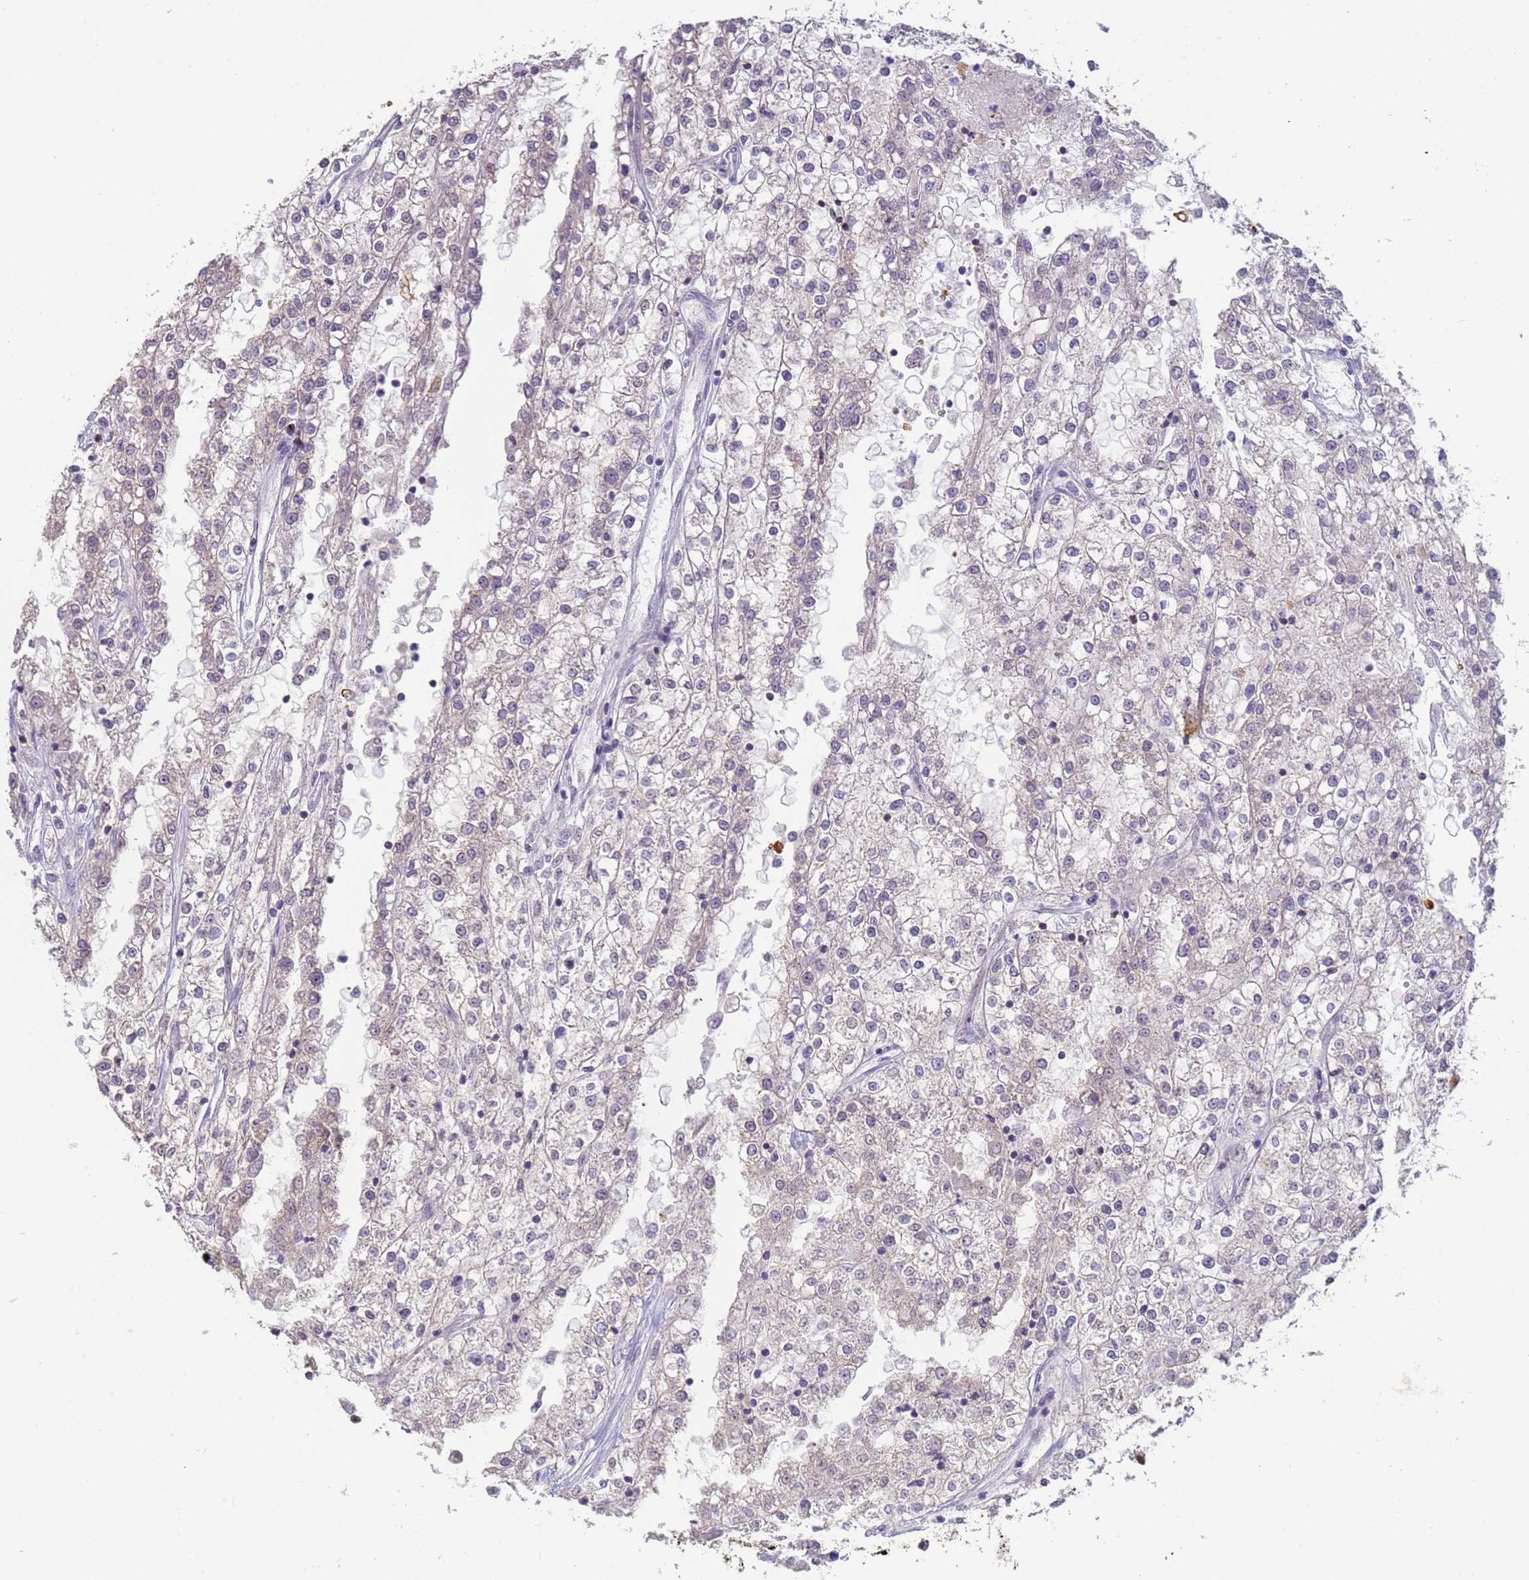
{"staining": {"intensity": "negative", "quantity": "none", "location": "none"}, "tissue": "renal cancer", "cell_type": "Tumor cells", "image_type": "cancer", "snomed": [{"axis": "morphology", "description": "Adenocarcinoma, NOS"}, {"axis": "topography", "description": "Kidney"}], "caption": "IHC micrograph of neoplastic tissue: human renal adenocarcinoma stained with DAB (3,3'-diaminobenzidine) reveals no significant protein positivity in tumor cells.", "gene": "VWA3A", "patient": {"sex": "female", "age": 52}}